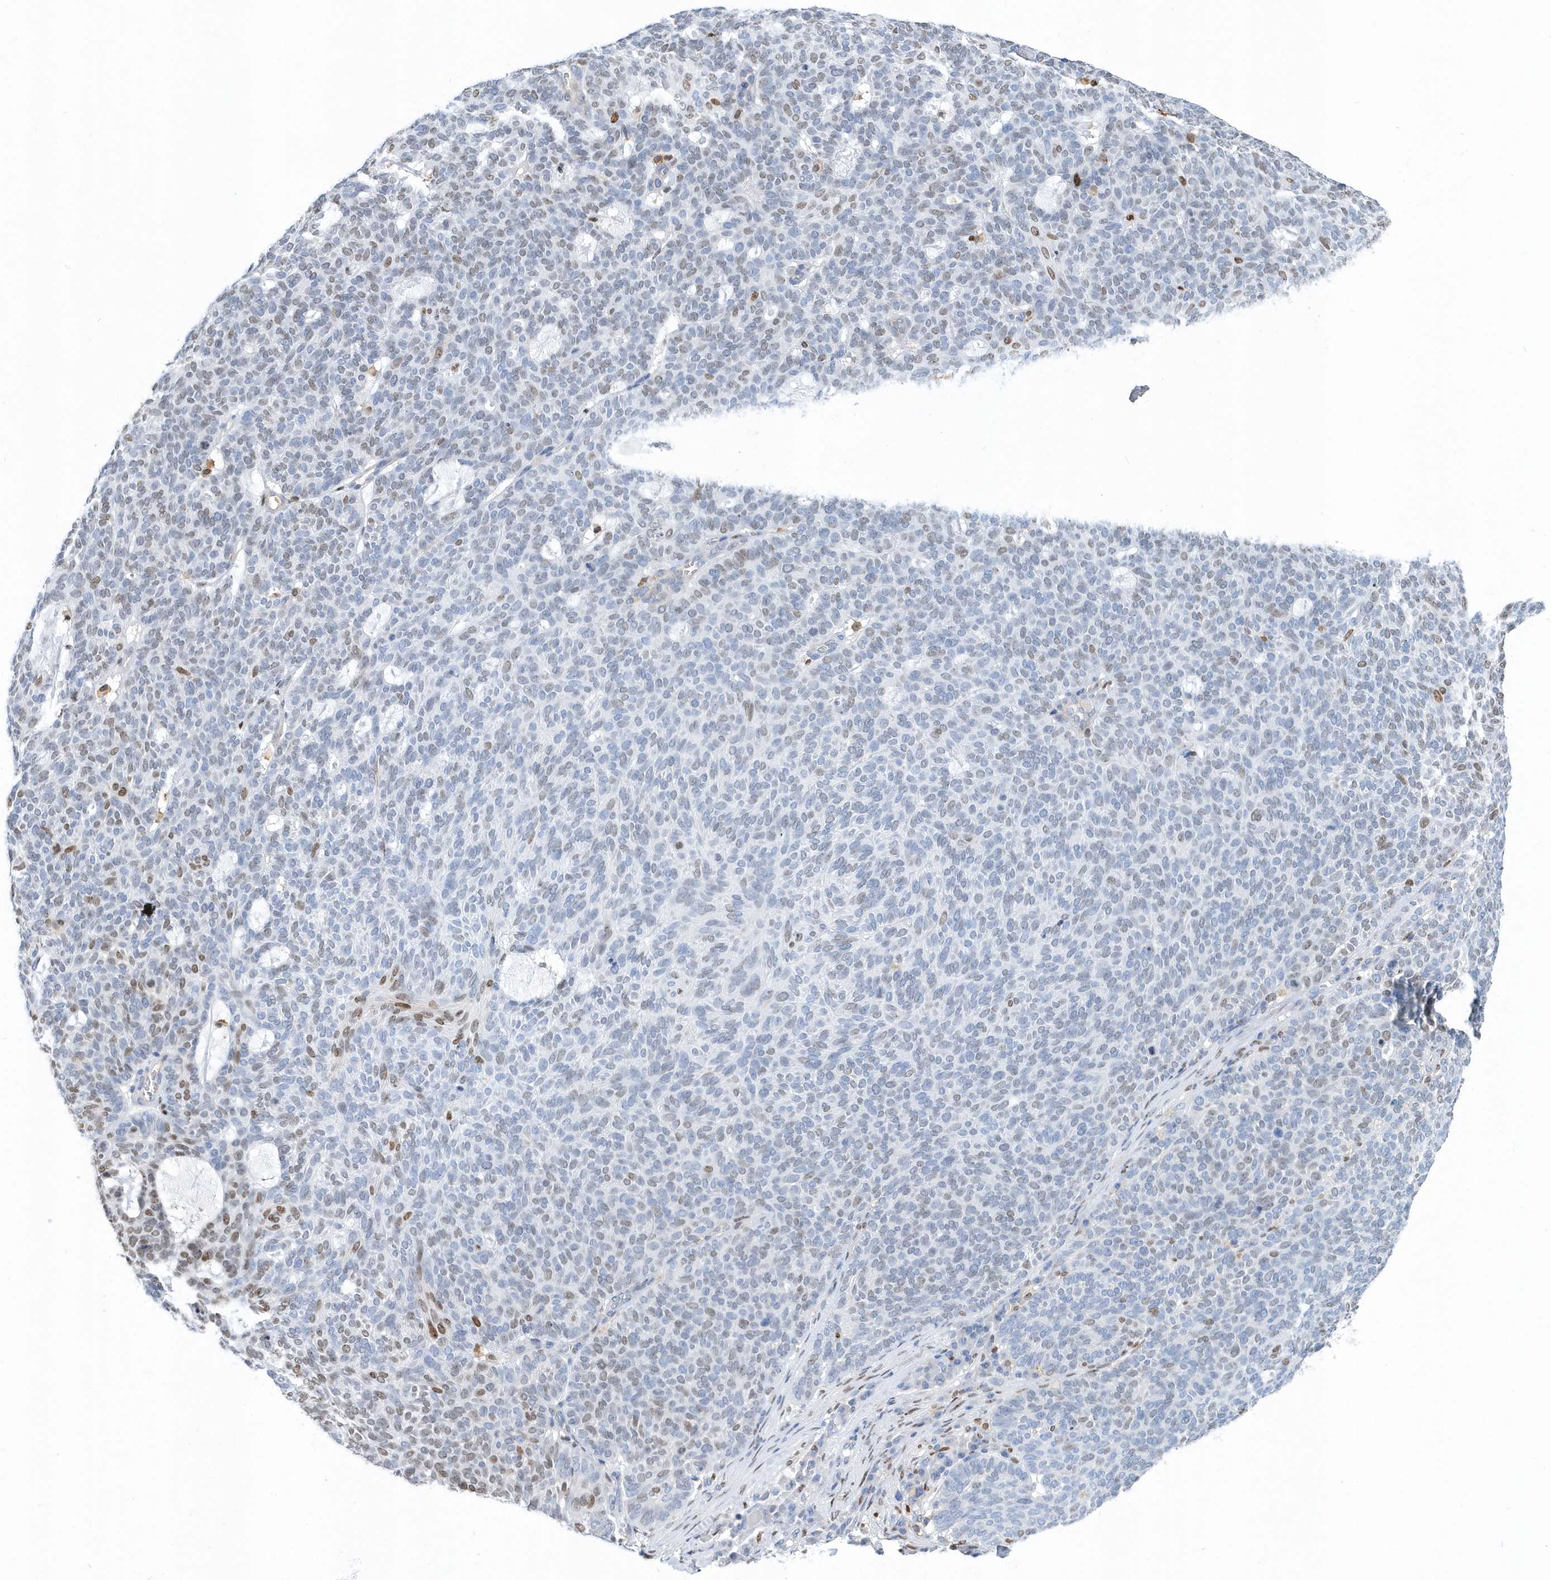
{"staining": {"intensity": "weak", "quantity": "25%-75%", "location": "nuclear"}, "tissue": "skin cancer", "cell_type": "Tumor cells", "image_type": "cancer", "snomed": [{"axis": "morphology", "description": "Squamous cell carcinoma, NOS"}, {"axis": "topography", "description": "Skin"}], "caption": "Skin cancer (squamous cell carcinoma) stained with a protein marker displays weak staining in tumor cells.", "gene": "MACROH2A2", "patient": {"sex": "female", "age": 90}}